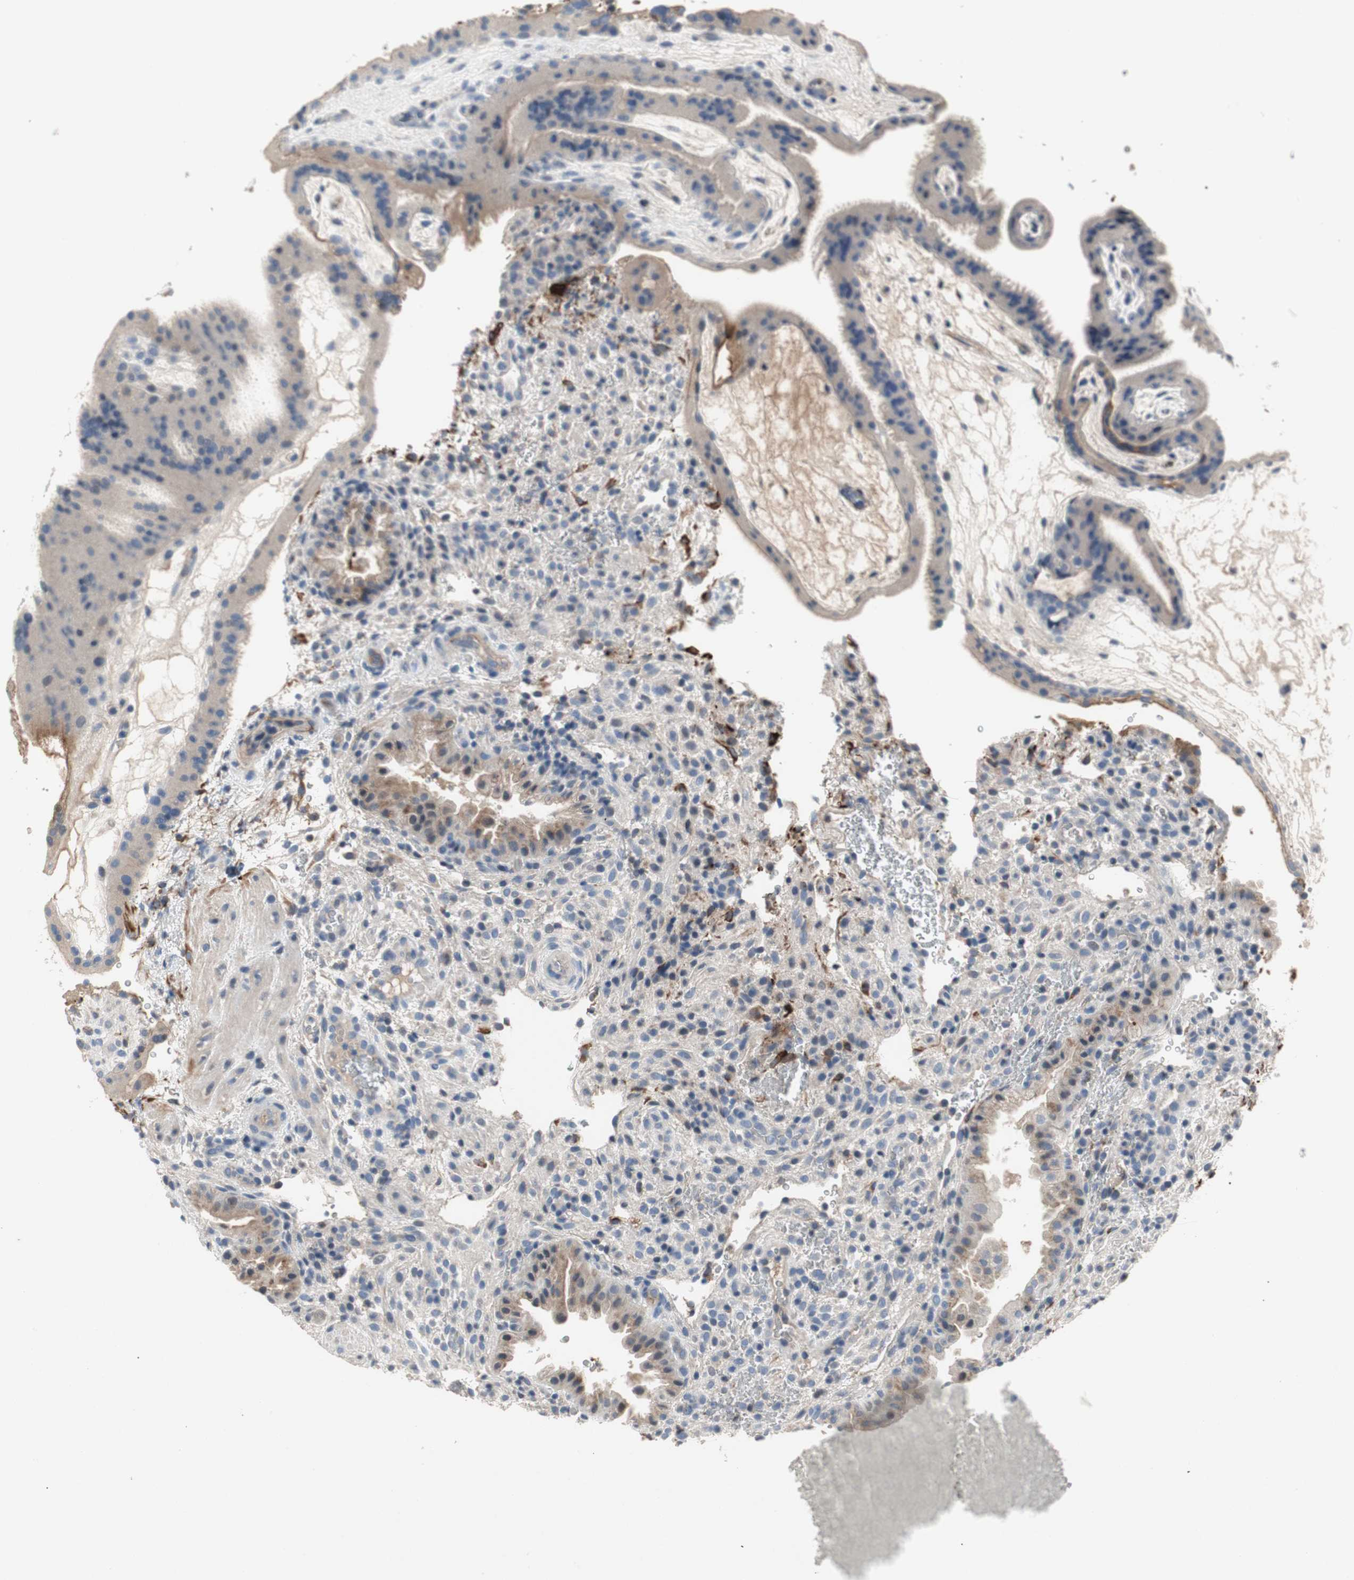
{"staining": {"intensity": "negative", "quantity": "none", "location": "none"}, "tissue": "placenta", "cell_type": "Decidual cells", "image_type": "normal", "snomed": [{"axis": "morphology", "description": "Normal tissue, NOS"}, {"axis": "topography", "description": "Placenta"}], "caption": "IHC photomicrograph of normal placenta: placenta stained with DAB demonstrates no significant protein expression in decidual cells. Nuclei are stained in blue.", "gene": "ALPL", "patient": {"sex": "female", "age": 19}}